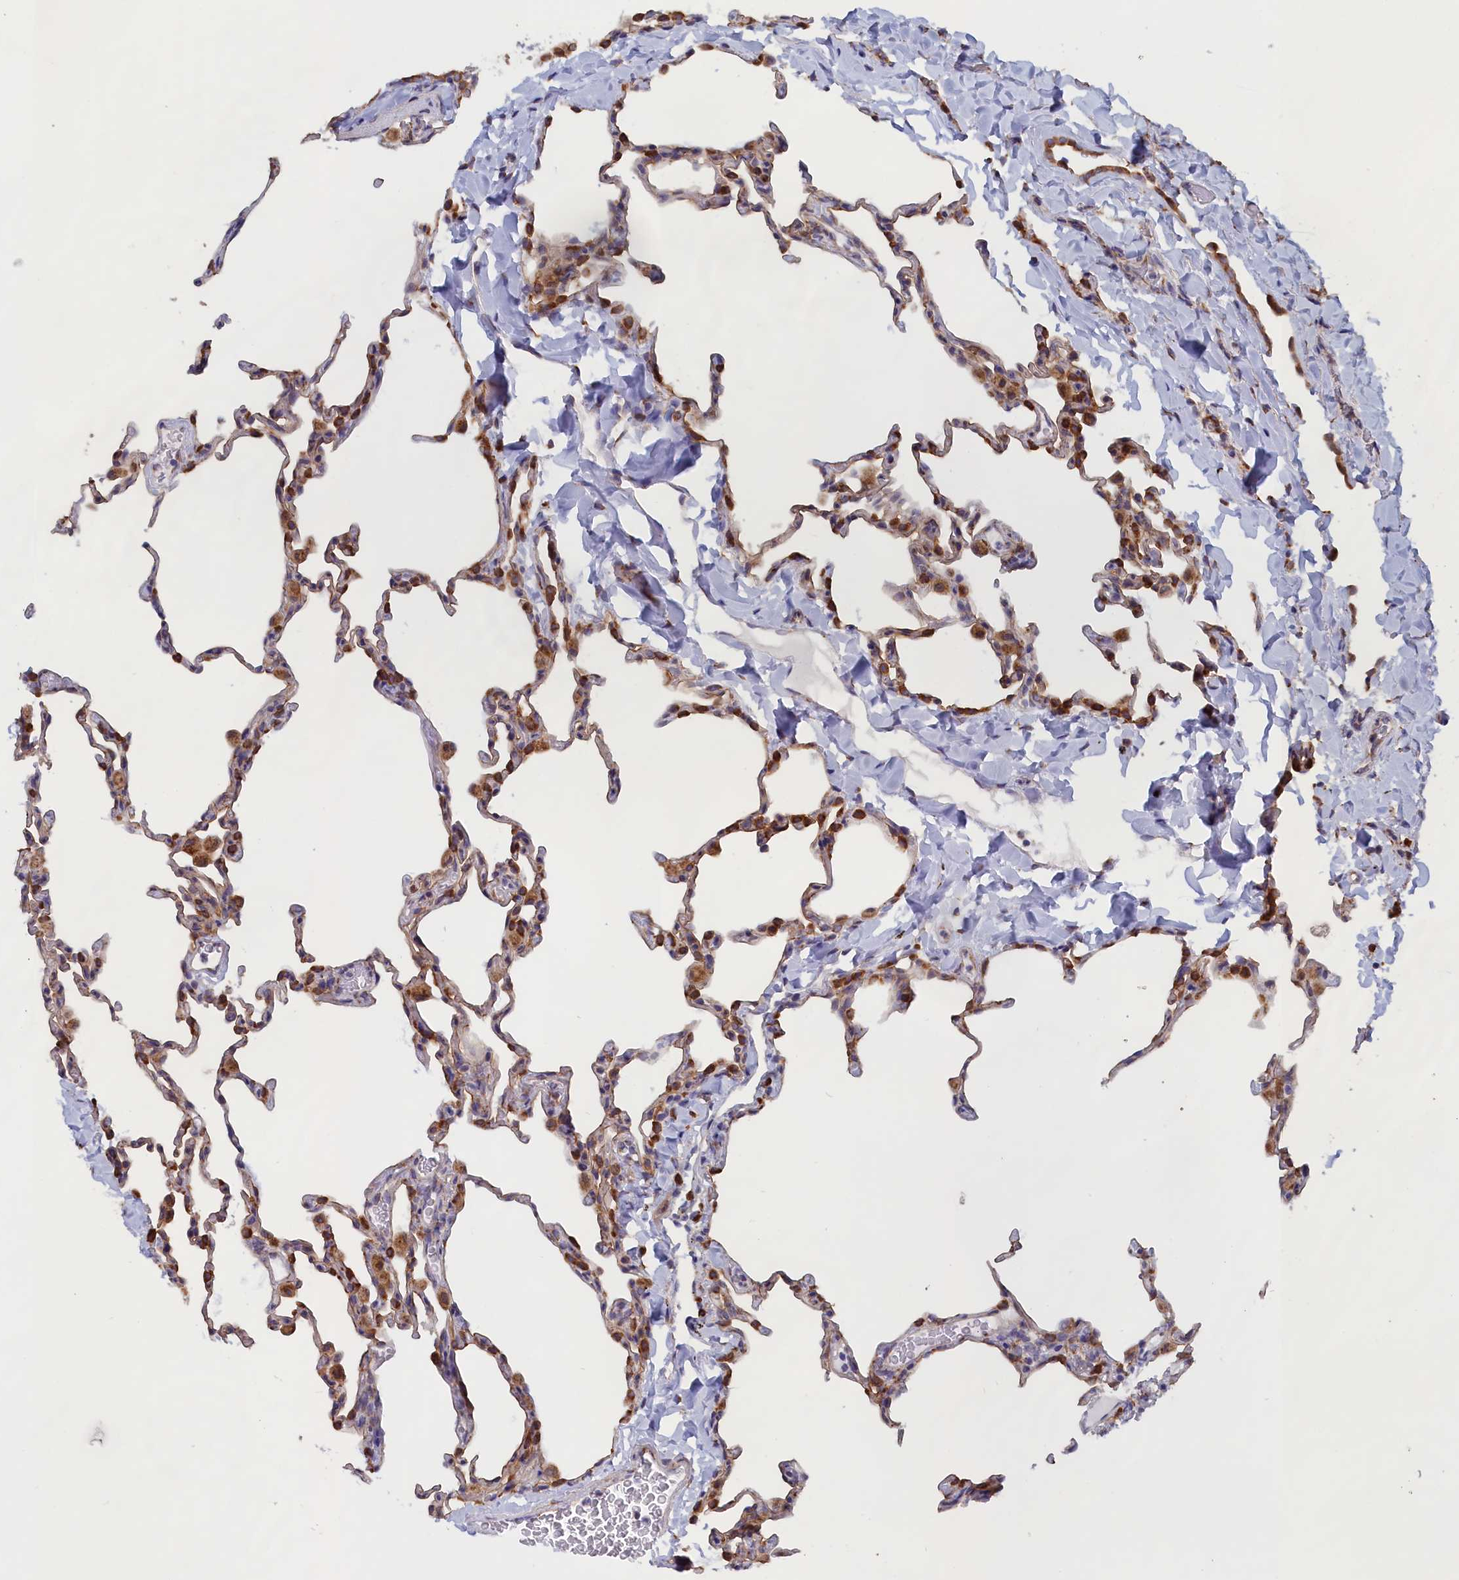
{"staining": {"intensity": "moderate", "quantity": "25%-75%", "location": "cytoplasmic/membranous"}, "tissue": "lung", "cell_type": "Alveolar cells", "image_type": "normal", "snomed": [{"axis": "morphology", "description": "Normal tissue, NOS"}, {"axis": "topography", "description": "Lung"}], "caption": "Alveolar cells demonstrate medium levels of moderate cytoplasmic/membranous staining in approximately 25%-75% of cells in unremarkable lung. The protein is stained brown, and the nuclei are stained in blue (DAB IHC with brightfield microscopy, high magnification).", "gene": "CCDC68", "patient": {"sex": "male", "age": 20}}